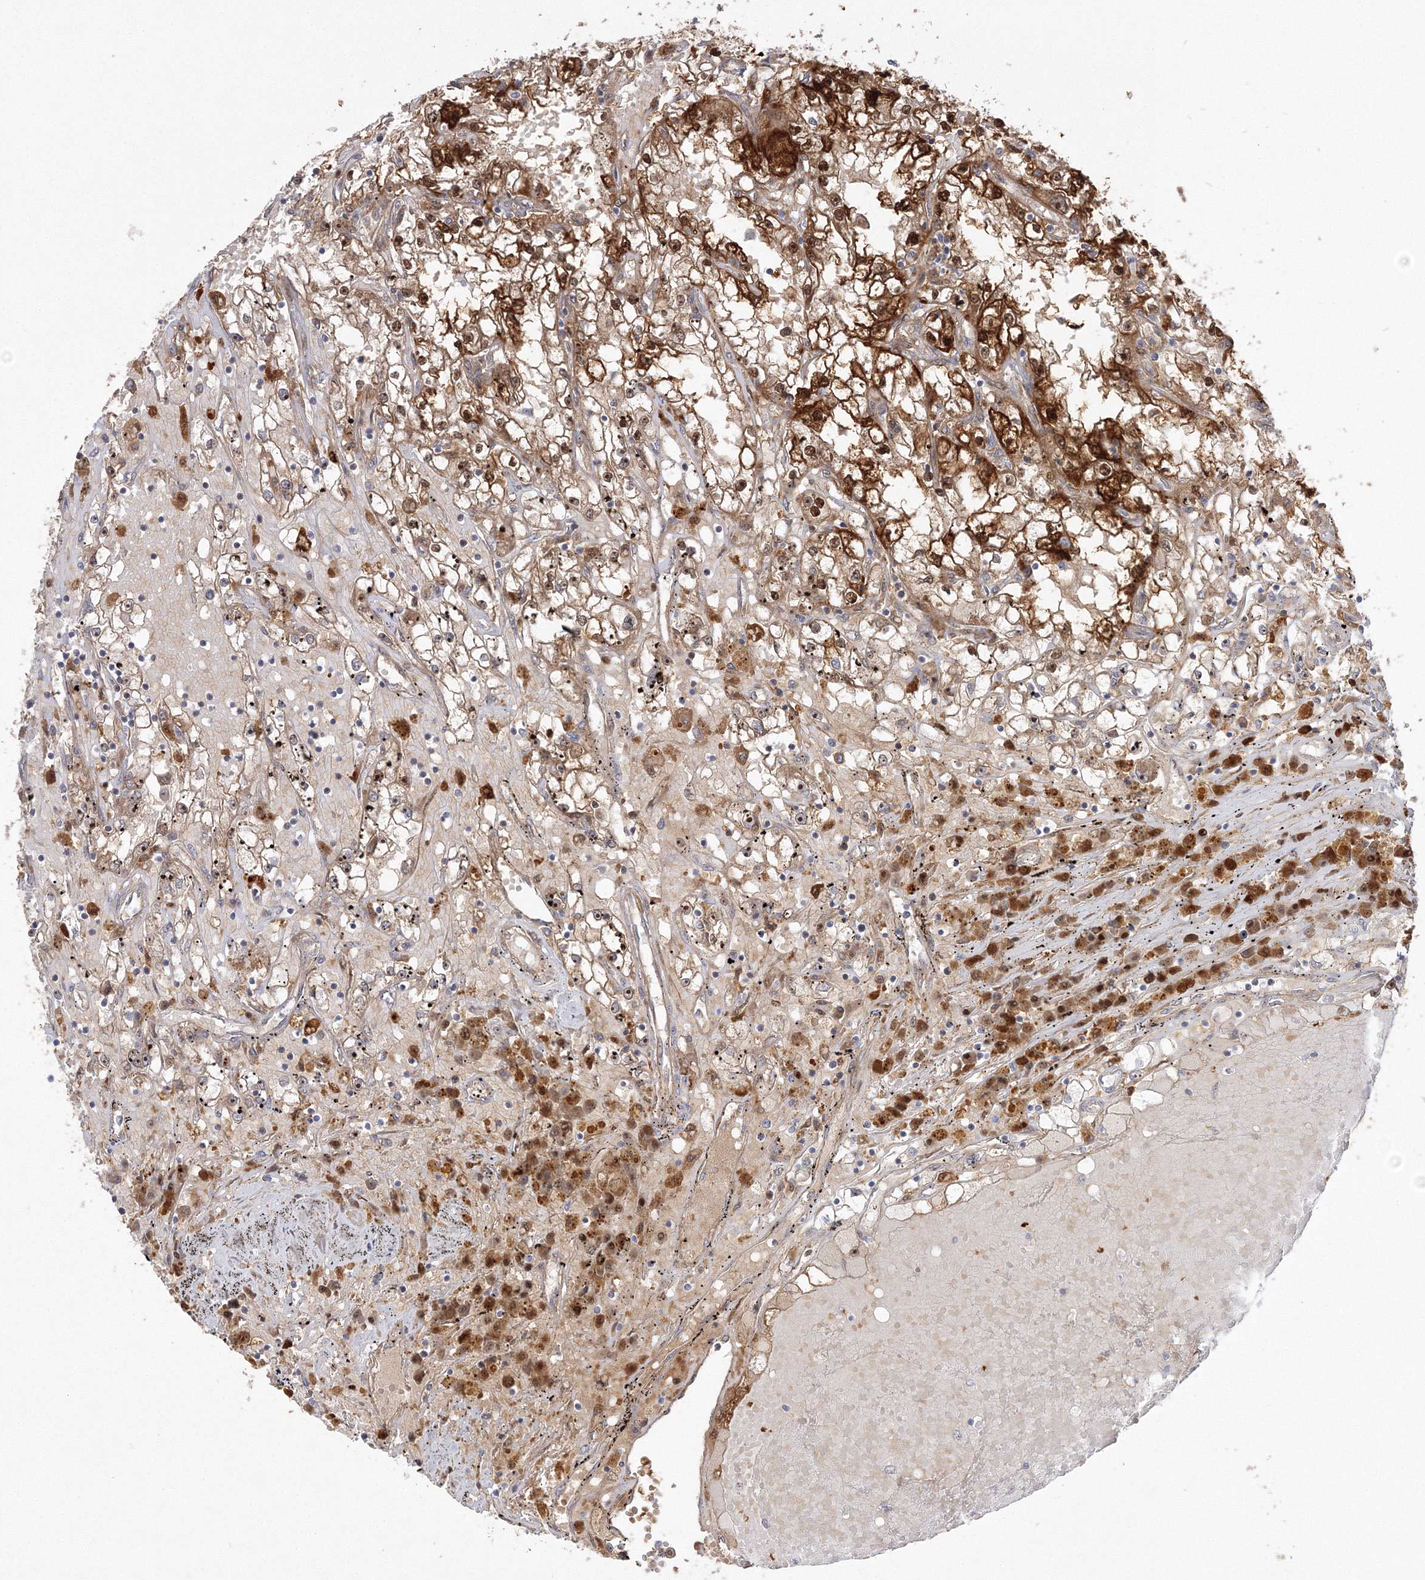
{"staining": {"intensity": "strong", "quantity": ">75%", "location": "cytoplasmic/membranous,nuclear"}, "tissue": "renal cancer", "cell_type": "Tumor cells", "image_type": "cancer", "snomed": [{"axis": "morphology", "description": "Adenocarcinoma, NOS"}, {"axis": "topography", "description": "Kidney"}], "caption": "Human renal adenocarcinoma stained for a protein (brown) displays strong cytoplasmic/membranous and nuclear positive expression in approximately >75% of tumor cells.", "gene": "NPM3", "patient": {"sex": "male", "age": 56}}